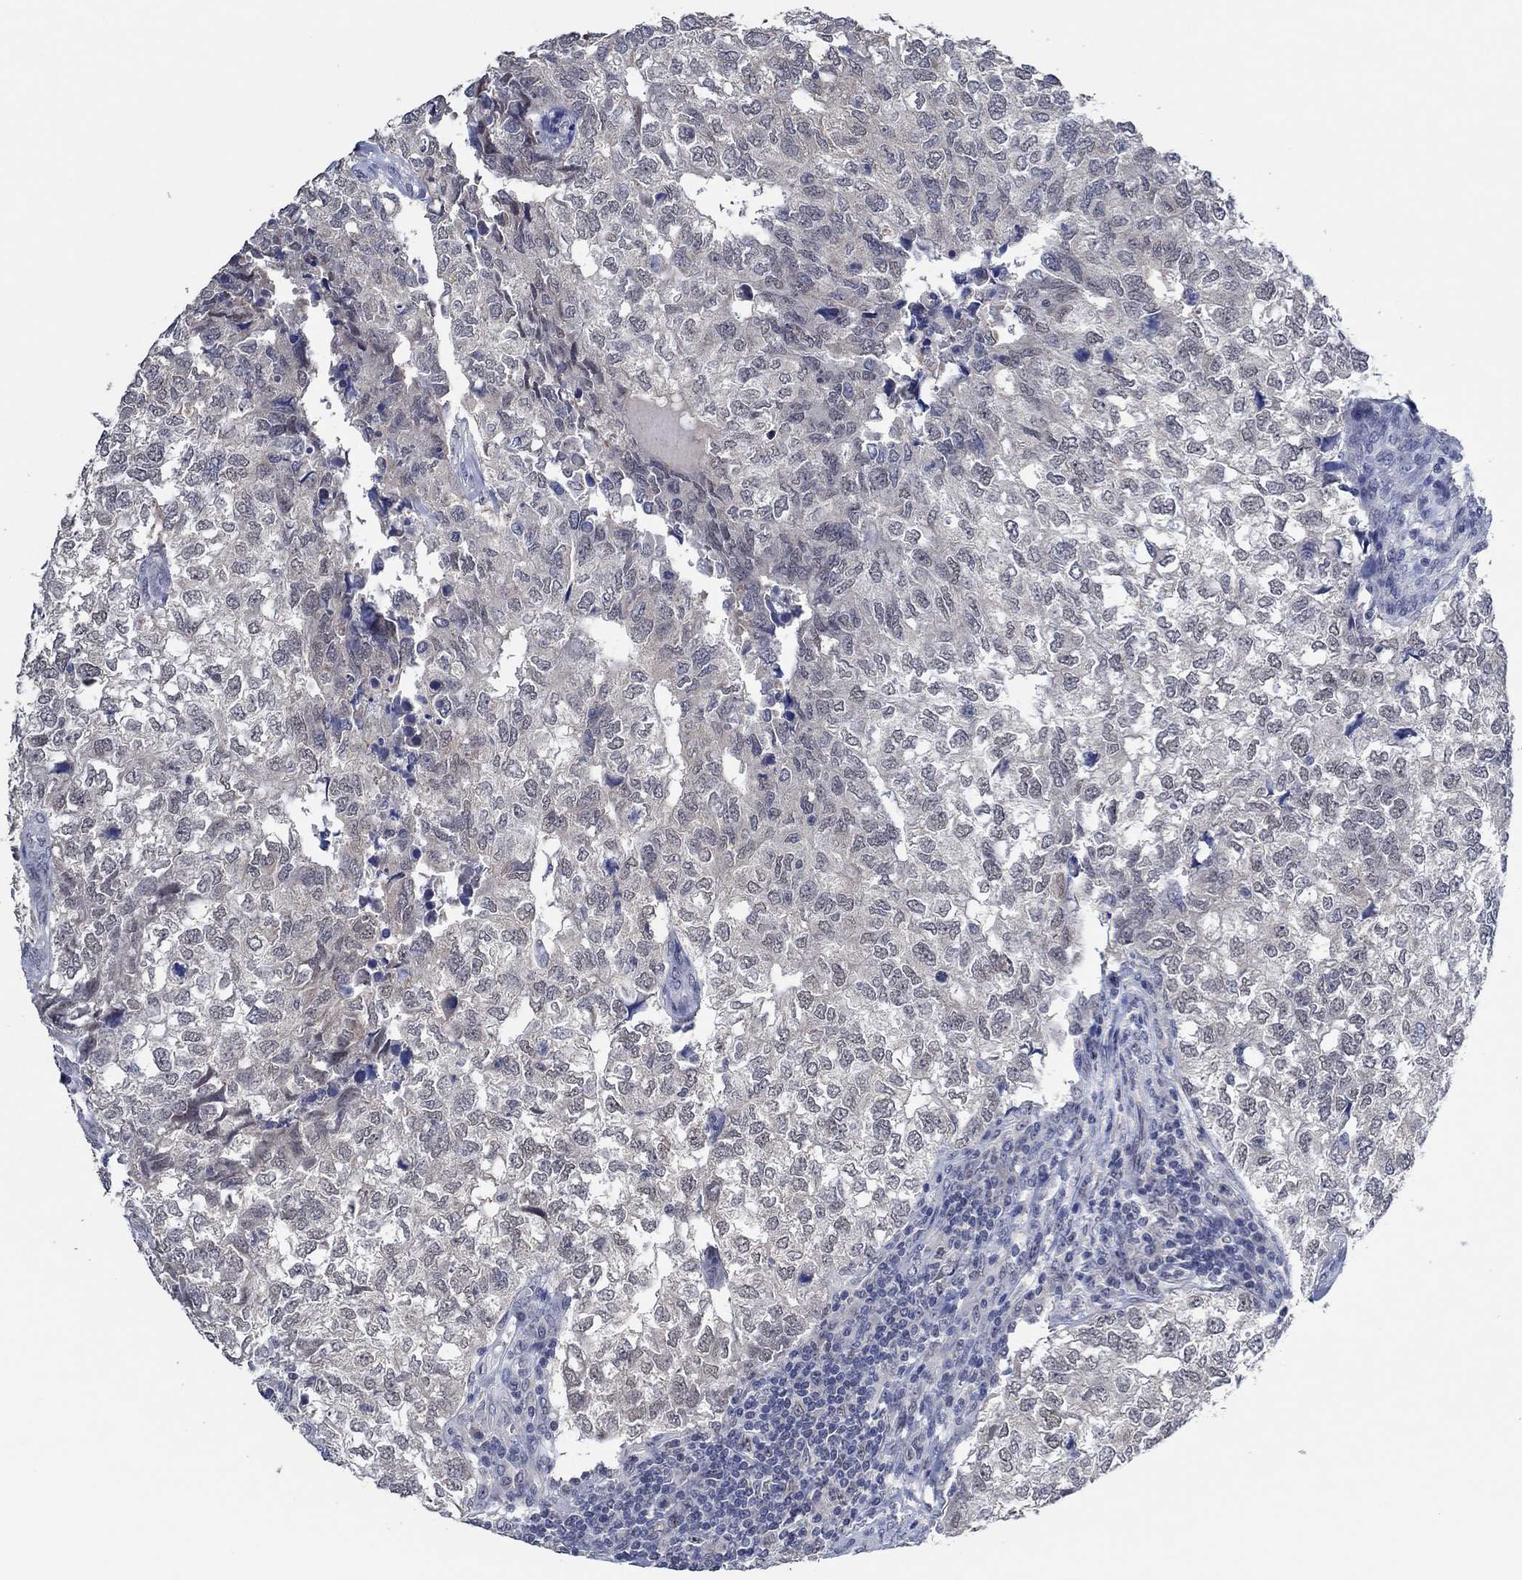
{"staining": {"intensity": "negative", "quantity": "none", "location": "none"}, "tissue": "breast cancer", "cell_type": "Tumor cells", "image_type": "cancer", "snomed": [{"axis": "morphology", "description": "Duct carcinoma"}, {"axis": "topography", "description": "Breast"}], "caption": "Immunohistochemistry (IHC) image of breast cancer (intraductal carcinoma) stained for a protein (brown), which exhibits no staining in tumor cells. (Brightfield microscopy of DAB IHC at high magnification).", "gene": "PRRT3", "patient": {"sex": "female", "age": 30}}